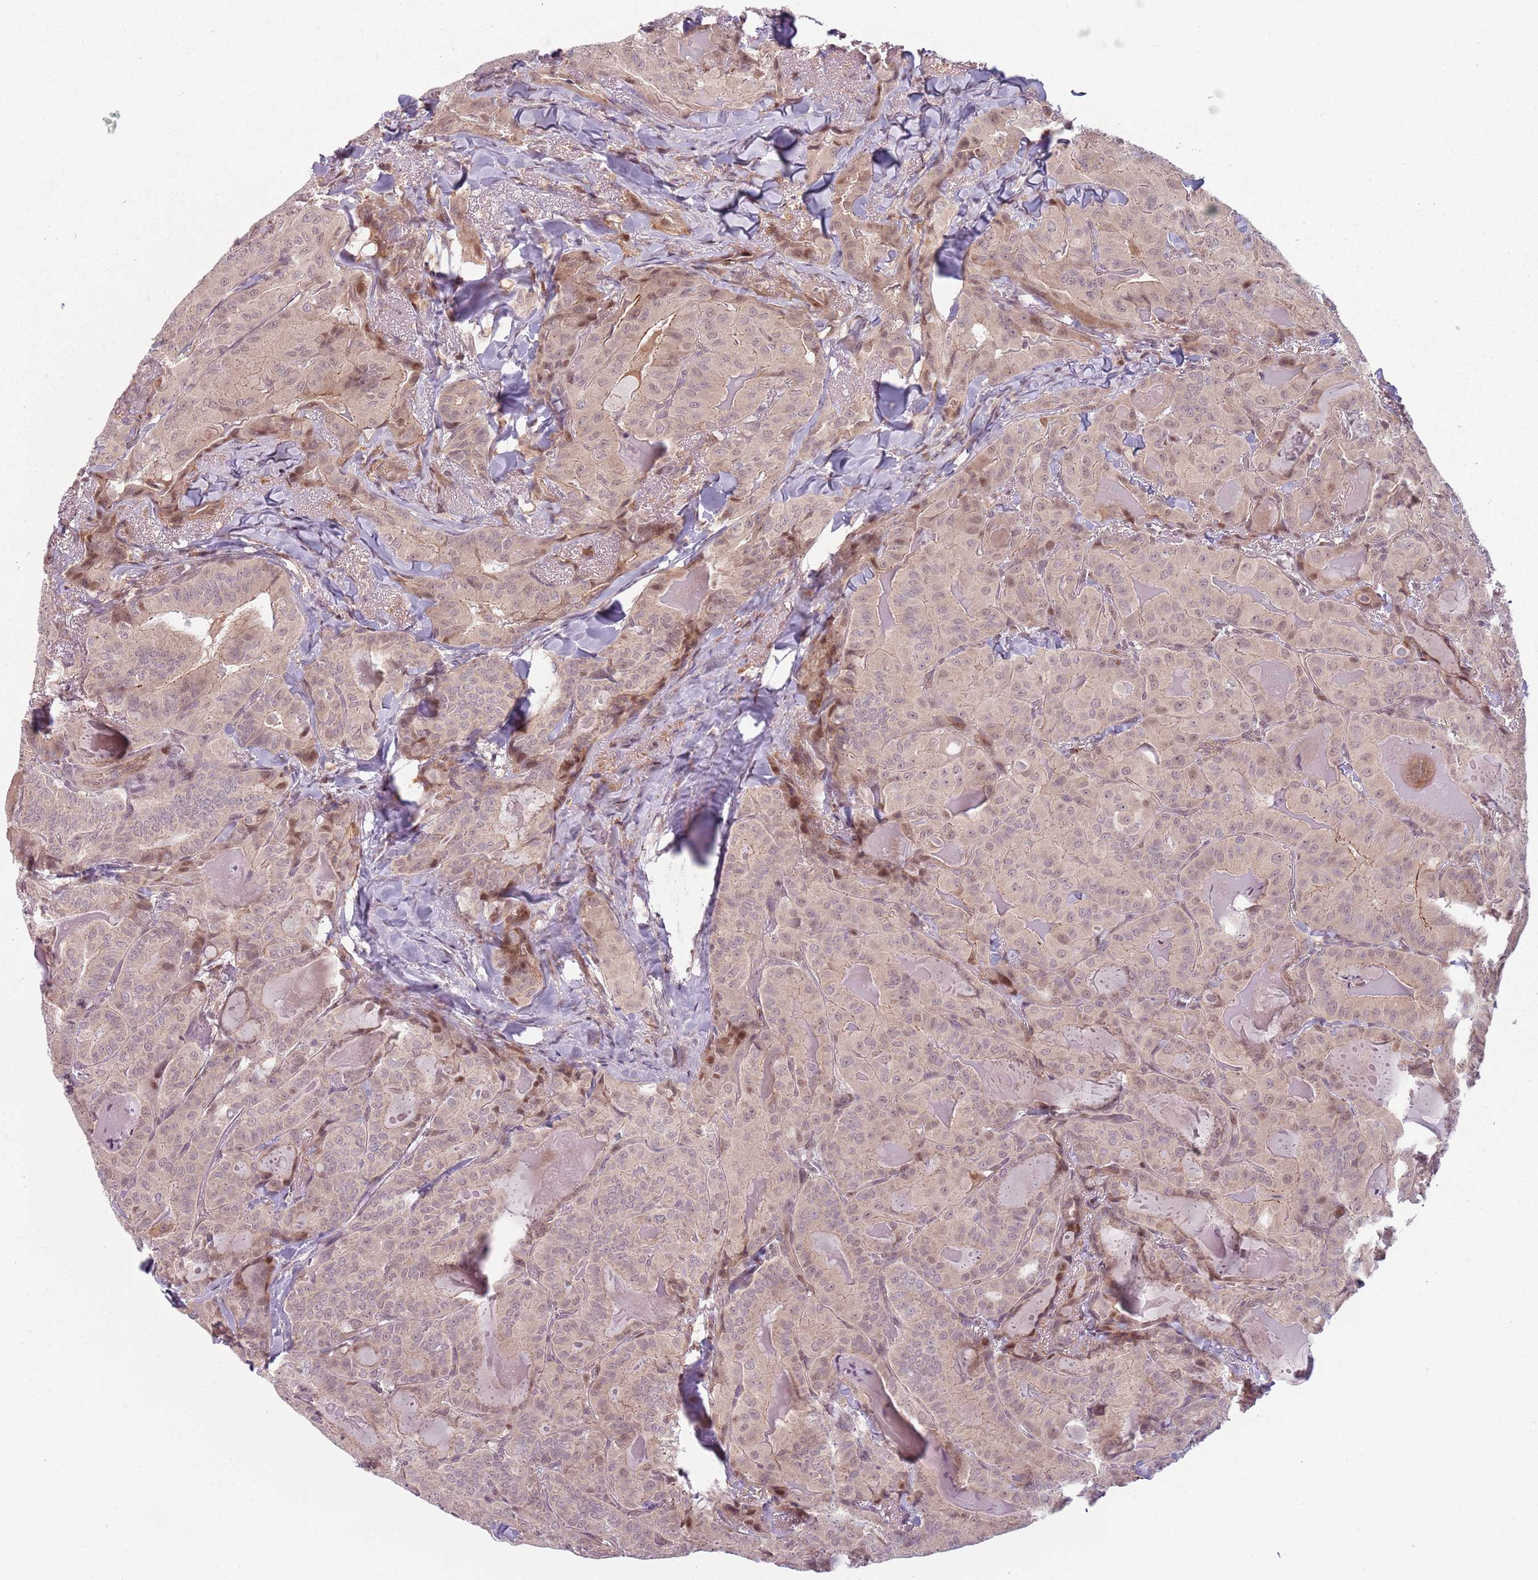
{"staining": {"intensity": "weak", "quantity": ">75%", "location": "cytoplasmic/membranous,nuclear"}, "tissue": "thyroid cancer", "cell_type": "Tumor cells", "image_type": "cancer", "snomed": [{"axis": "morphology", "description": "Papillary adenocarcinoma, NOS"}, {"axis": "topography", "description": "Thyroid gland"}], "caption": "The image reveals immunohistochemical staining of thyroid cancer (papillary adenocarcinoma). There is weak cytoplasmic/membranous and nuclear expression is identified in about >75% of tumor cells.", "gene": "ADGRG1", "patient": {"sex": "female", "age": 68}}